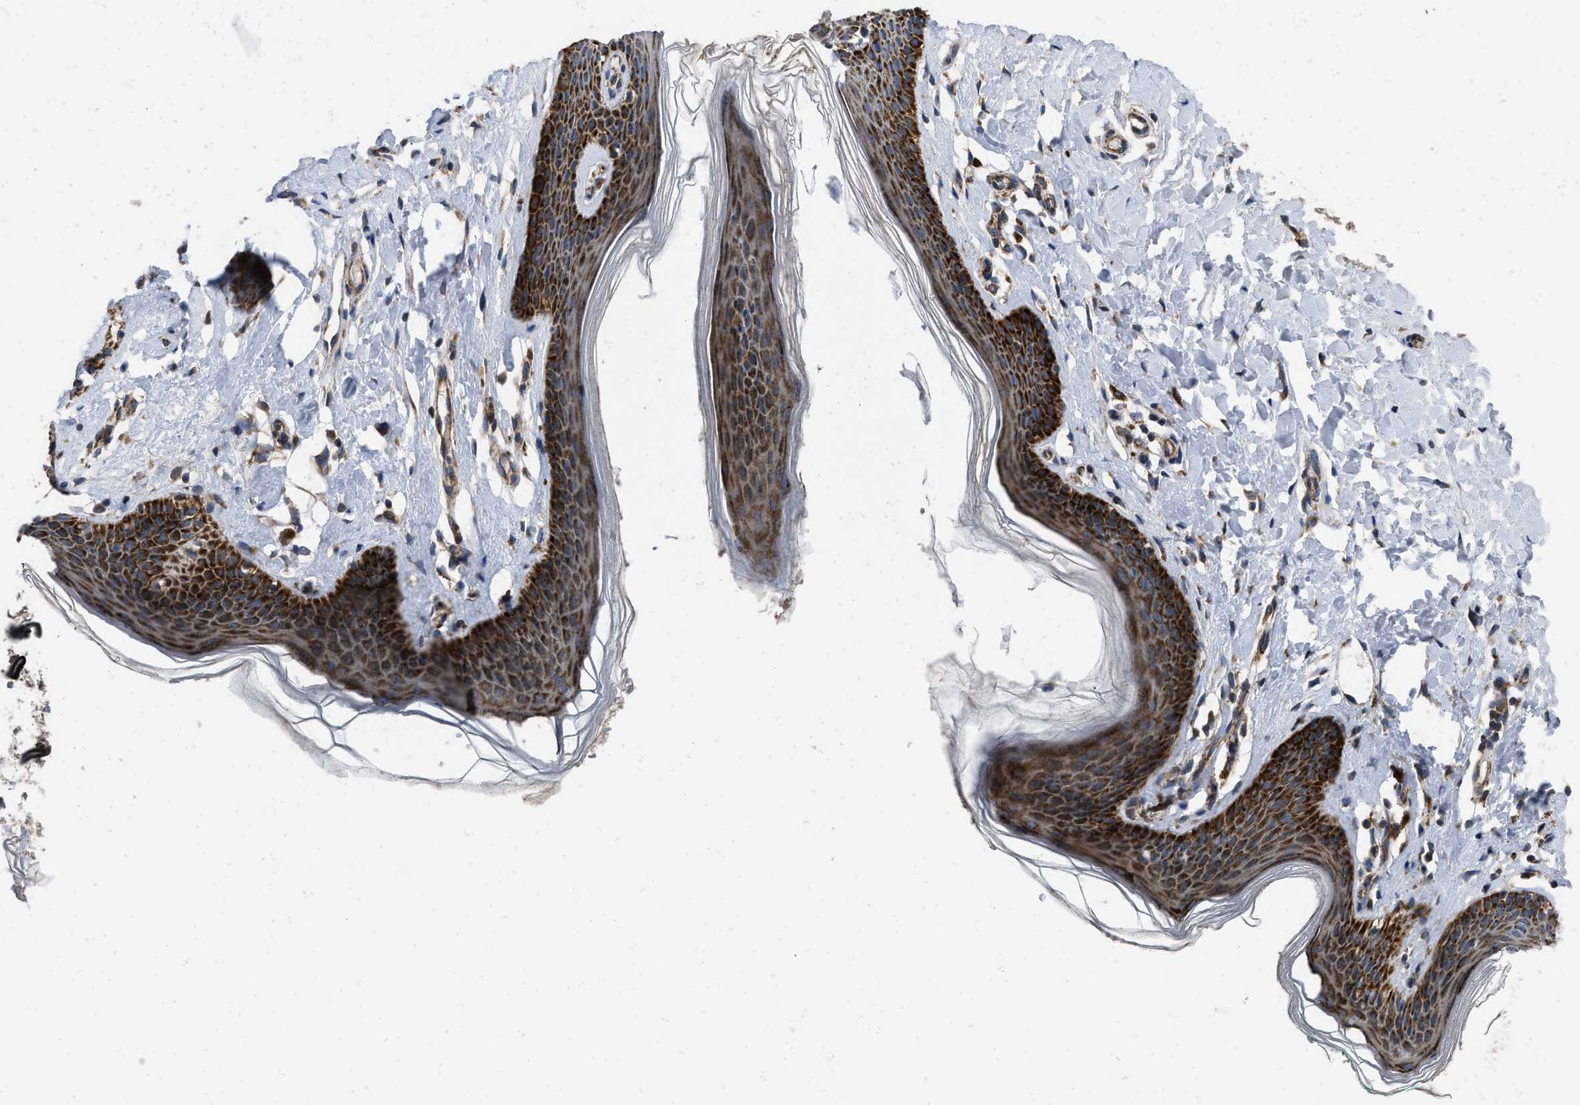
{"staining": {"intensity": "strong", "quantity": ">75%", "location": "cytoplasmic/membranous"}, "tissue": "skin", "cell_type": "Epidermal cells", "image_type": "normal", "snomed": [{"axis": "morphology", "description": "Normal tissue, NOS"}, {"axis": "topography", "description": "Vulva"}], "caption": "The immunohistochemical stain shows strong cytoplasmic/membranous staining in epidermal cells of benign skin. (DAB = brown stain, brightfield microscopy at high magnification).", "gene": "AKAP1", "patient": {"sex": "female", "age": 66}}